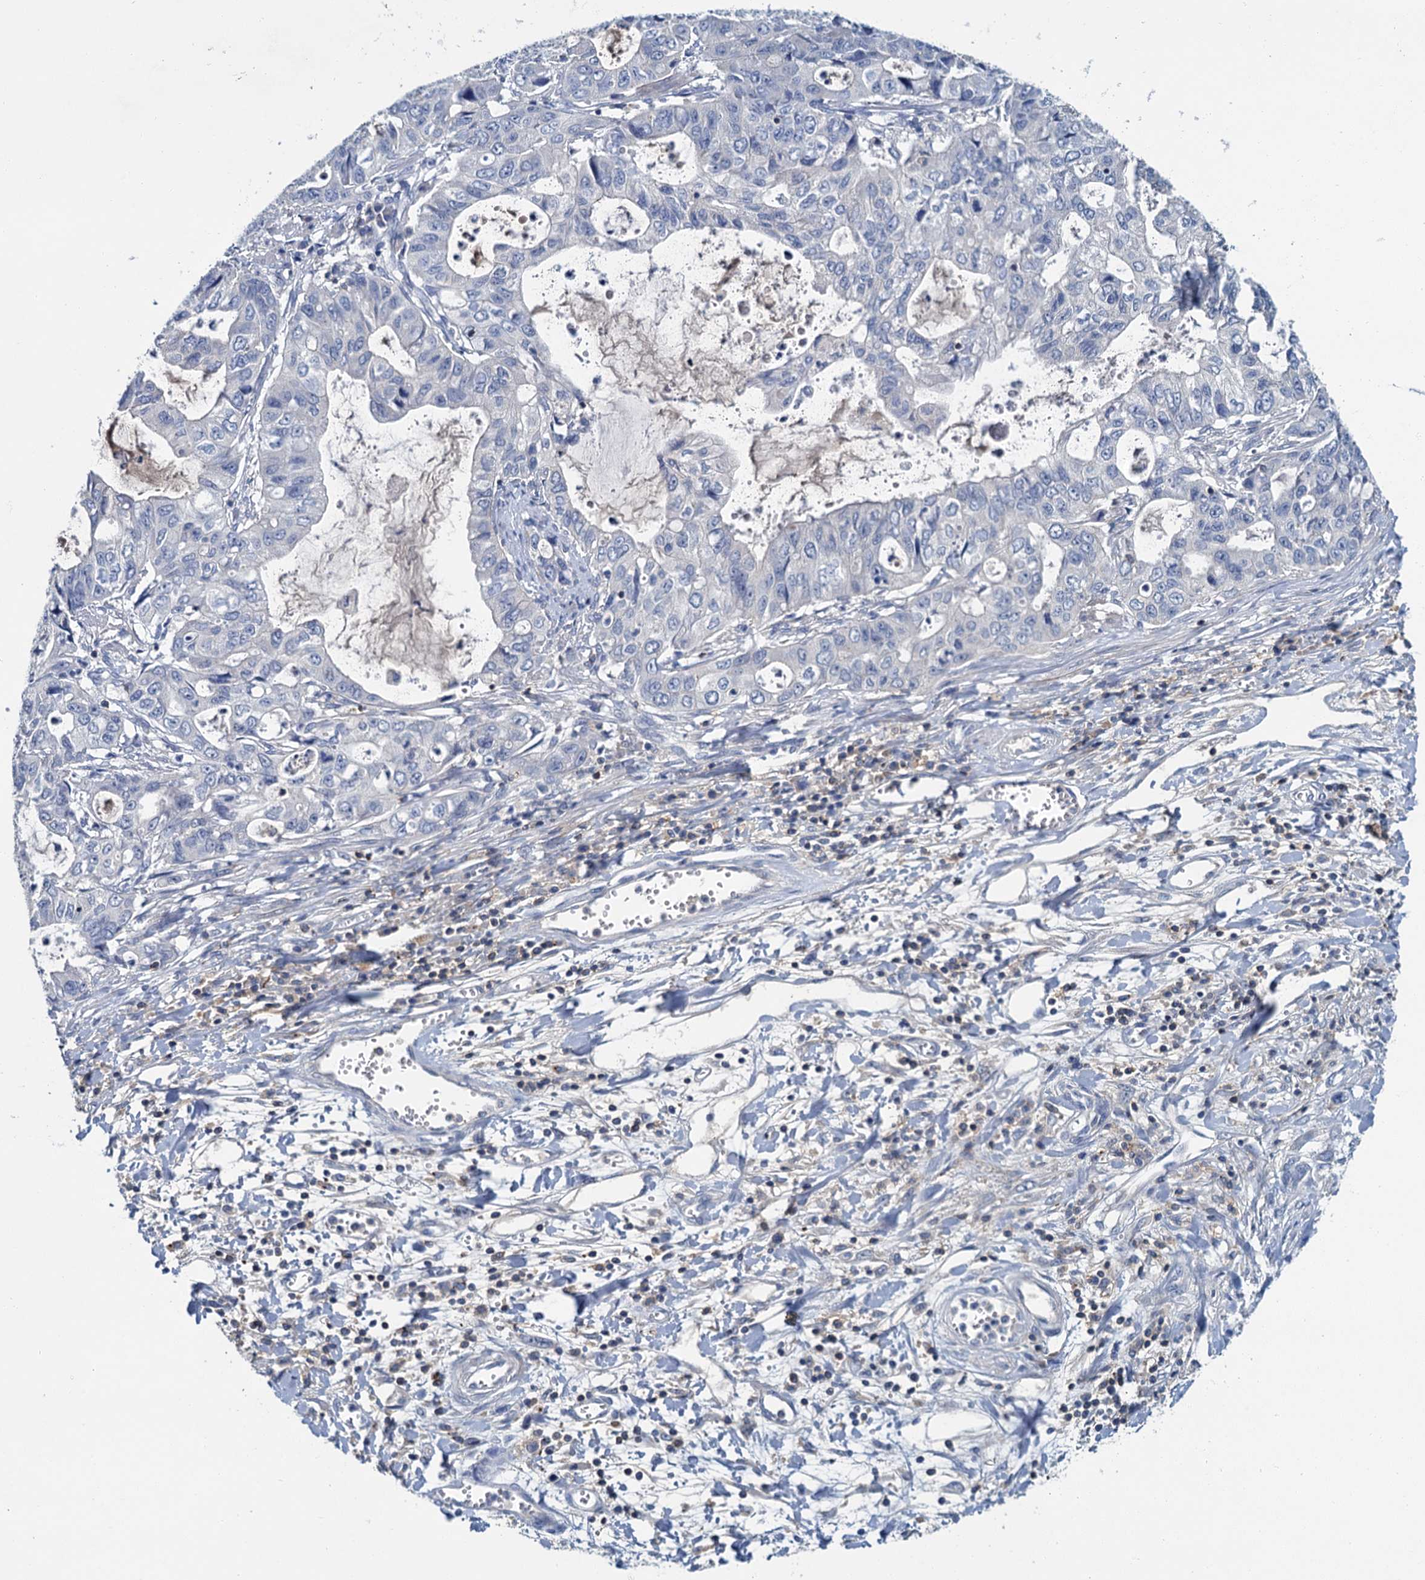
{"staining": {"intensity": "negative", "quantity": "none", "location": "none"}, "tissue": "stomach cancer", "cell_type": "Tumor cells", "image_type": "cancer", "snomed": [{"axis": "morphology", "description": "Adenocarcinoma, NOS"}, {"axis": "topography", "description": "Stomach, upper"}], "caption": "This is an immunohistochemistry photomicrograph of adenocarcinoma (stomach). There is no expression in tumor cells.", "gene": "FGFR2", "patient": {"sex": "female", "age": 52}}